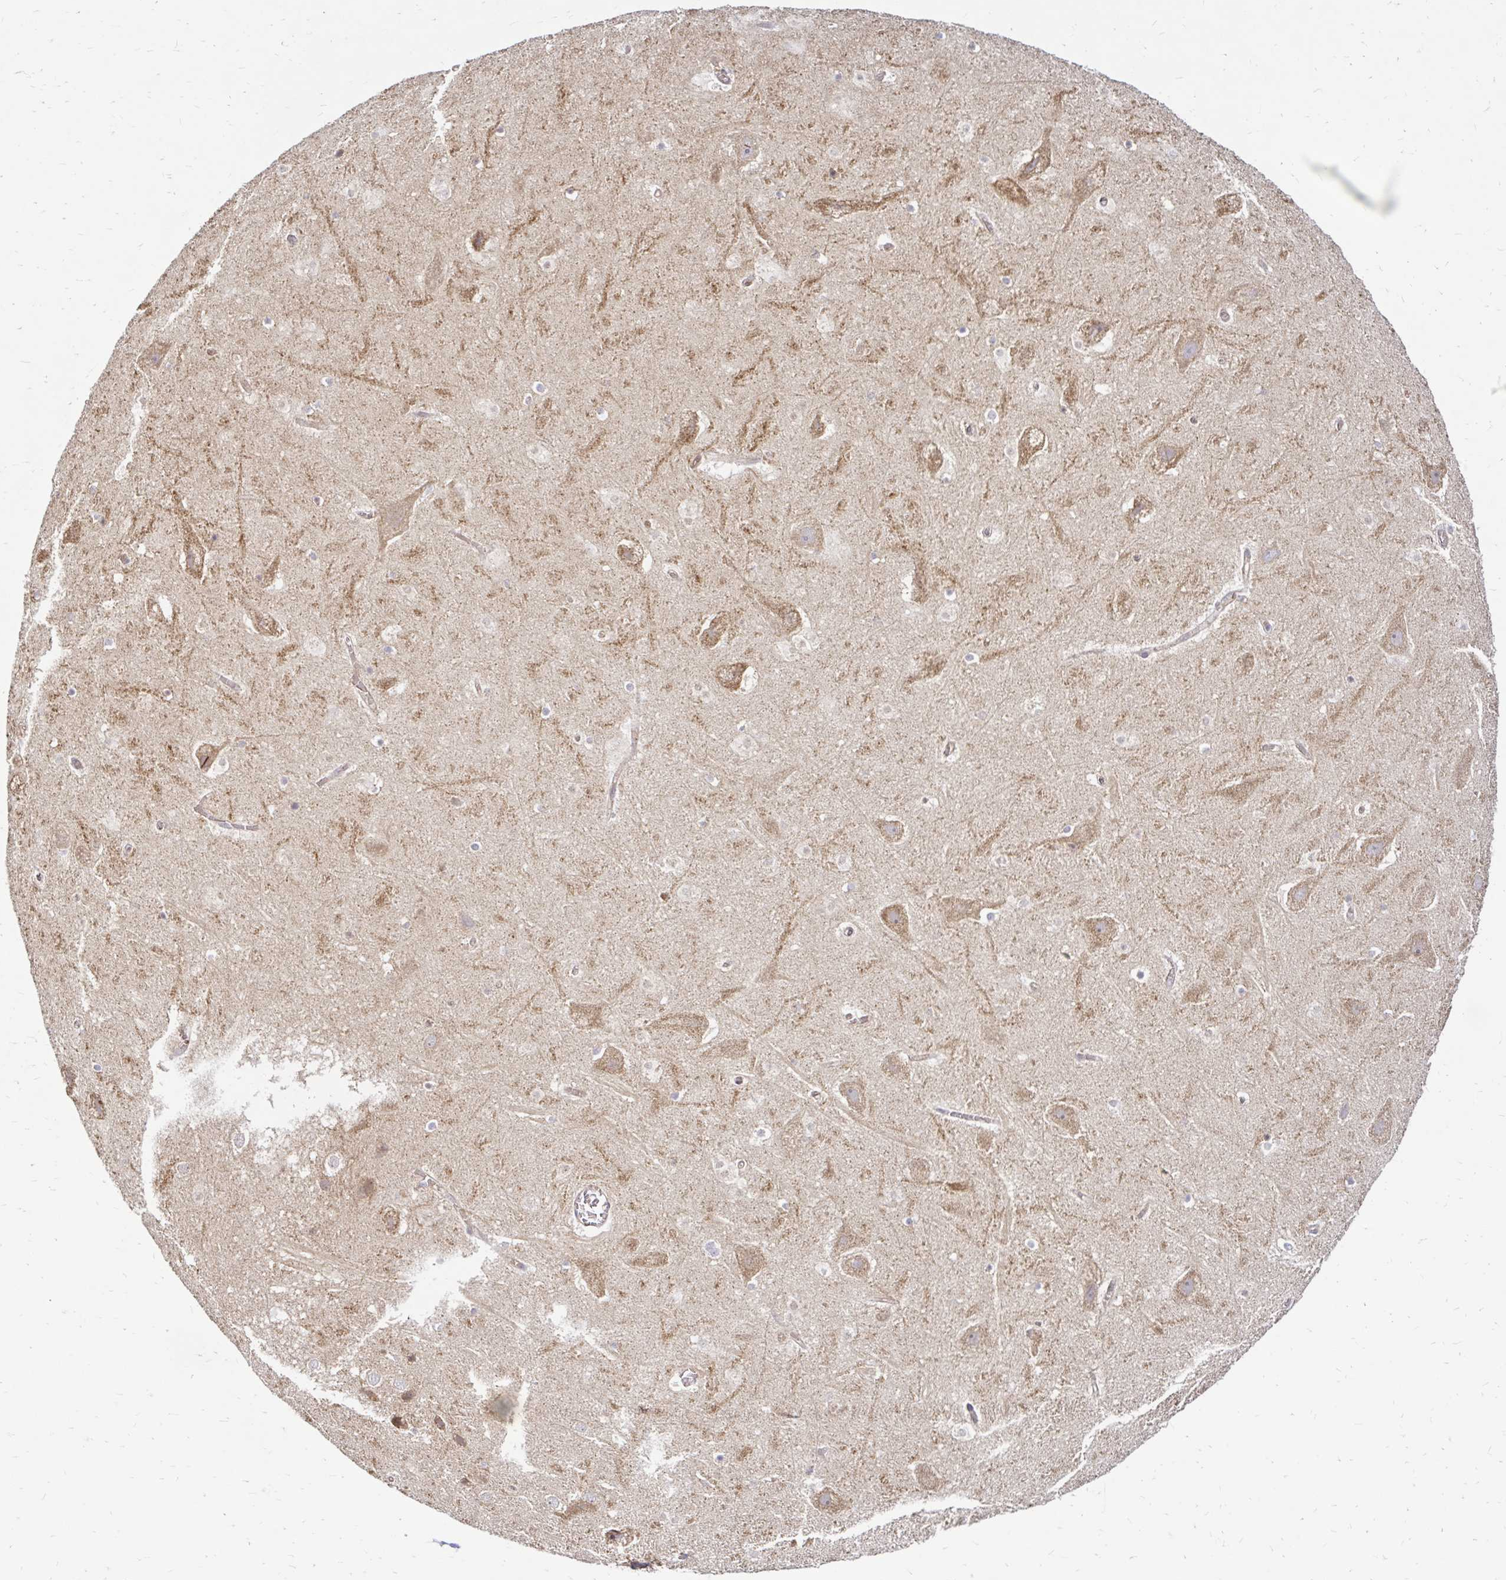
{"staining": {"intensity": "moderate", "quantity": "<25%", "location": "nuclear"}, "tissue": "hippocampus", "cell_type": "Glial cells", "image_type": "normal", "snomed": [{"axis": "morphology", "description": "Normal tissue, NOS"}, {"axis": "topography", "description": "Hippocampus"}], "caption": "An IHC photomicrograph of benign tissue is shown. Protein staining in brown labels moderate nuclear positivity in hippocampus within glial cells. Using DAB (3,3'-diaminobenzidine) (brown) and hematoxylin (blue) stains, captured at high magnification using brightfield microscopy.", "gene": "ARHGEF37", "patient": {"sex": "female", "age": 42}}